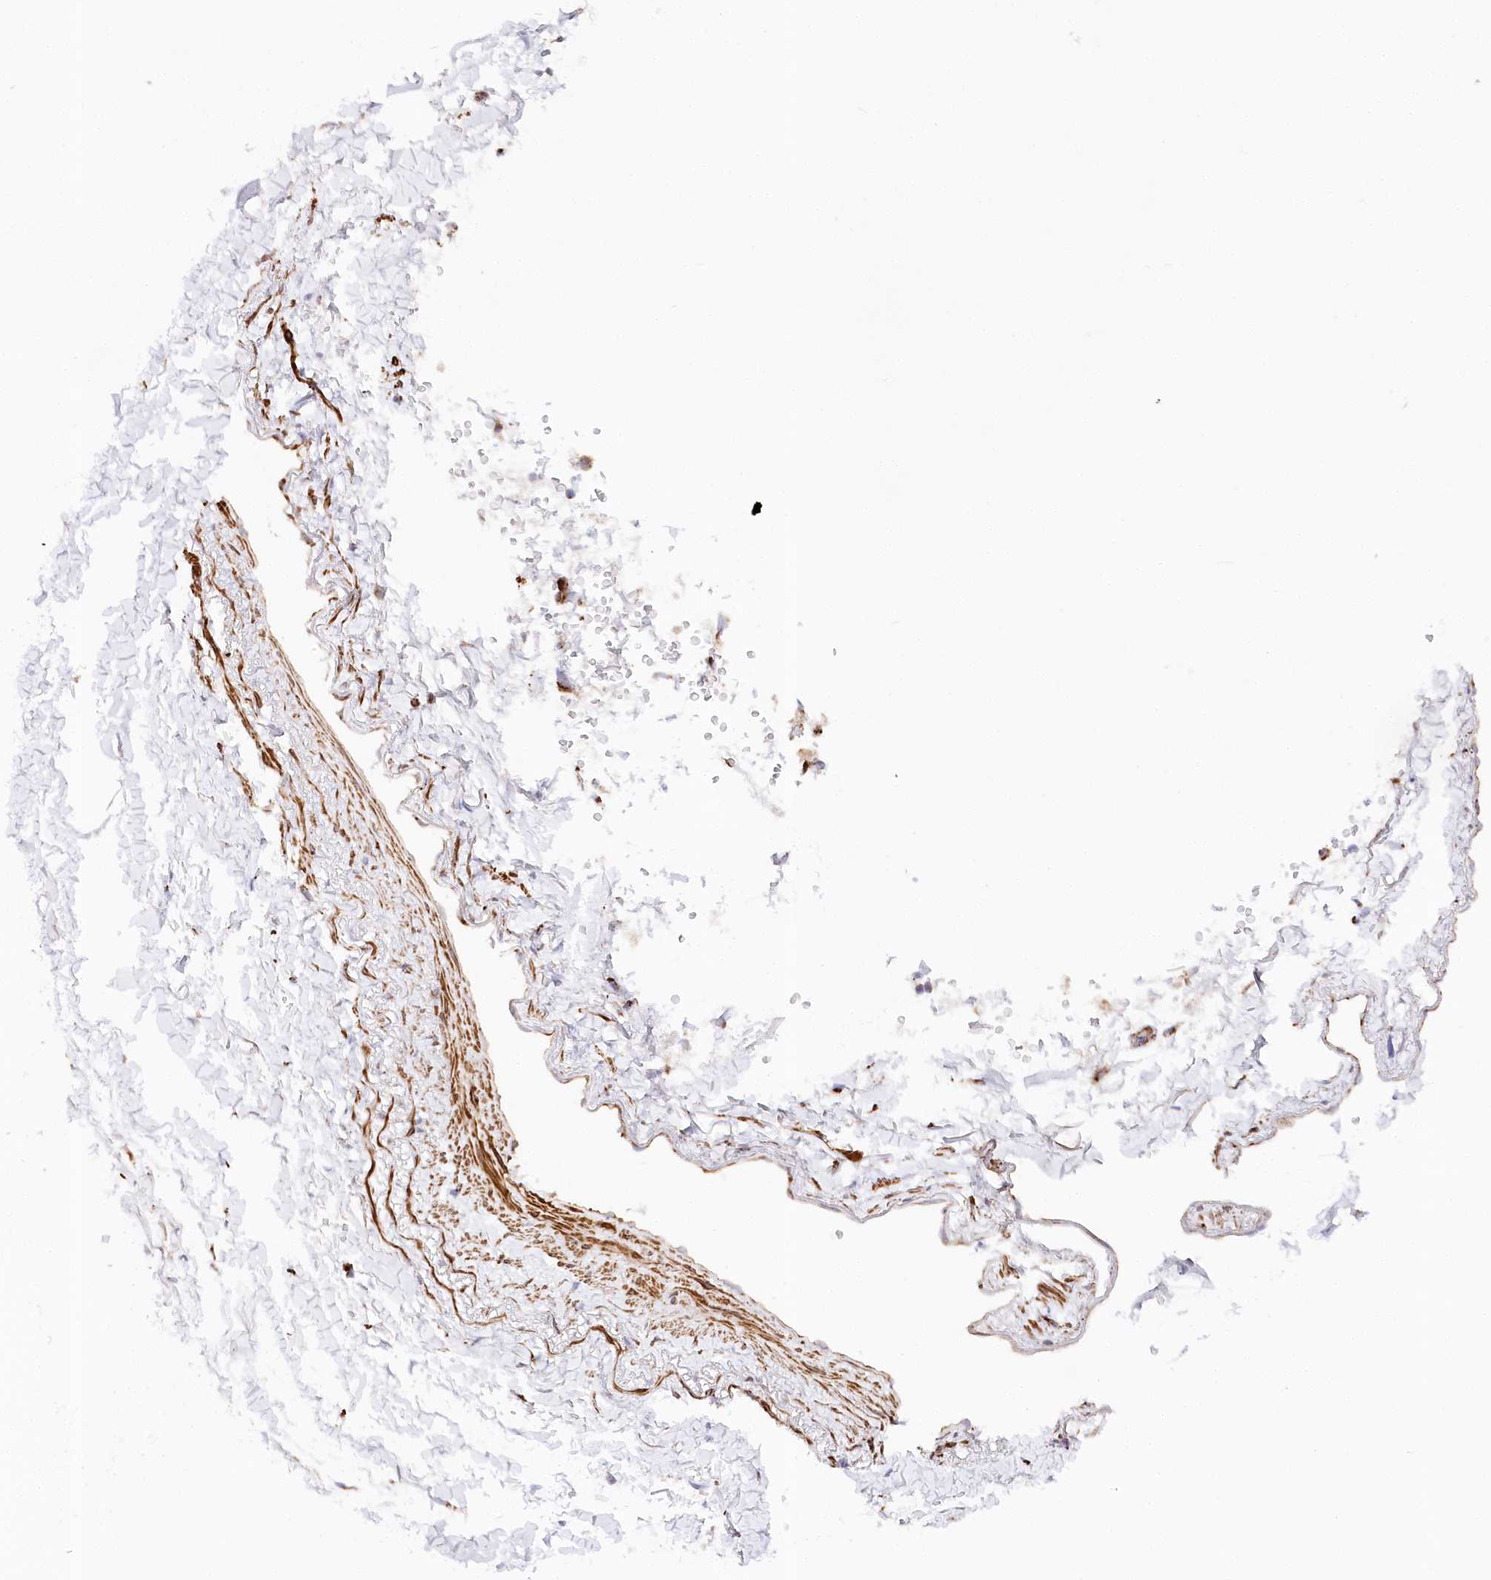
{"staining": {"intensity": "moderate", "quantity": "25%-75%", "location": "cytoplasmic/membranous"}, "tissue": "adipose tissue", "cell_type": "Adipocytes", "image_type": "normal", "snomed": [{"axis": "morphology", "description": "Normal tissue, NOS"}, {"axis": "topography", "description": "Cartilage tissue"}, {"axis": "topography", "description": "Bronchus"}], "caption": "DAB (3,3'-diaminobenzidine) immunohistochemical staining of benign human adipose tissue displays moderate cytoplasmic/membranous protein expression in approximately 25%-75% of adipocytes. (DAB (3,3'-diaminobenzidine) IHC, brown staining for protein, blue staining for nuclei).", "gene": "ABRAXAS2", "patient": {"sex": "female", "age": 73}}